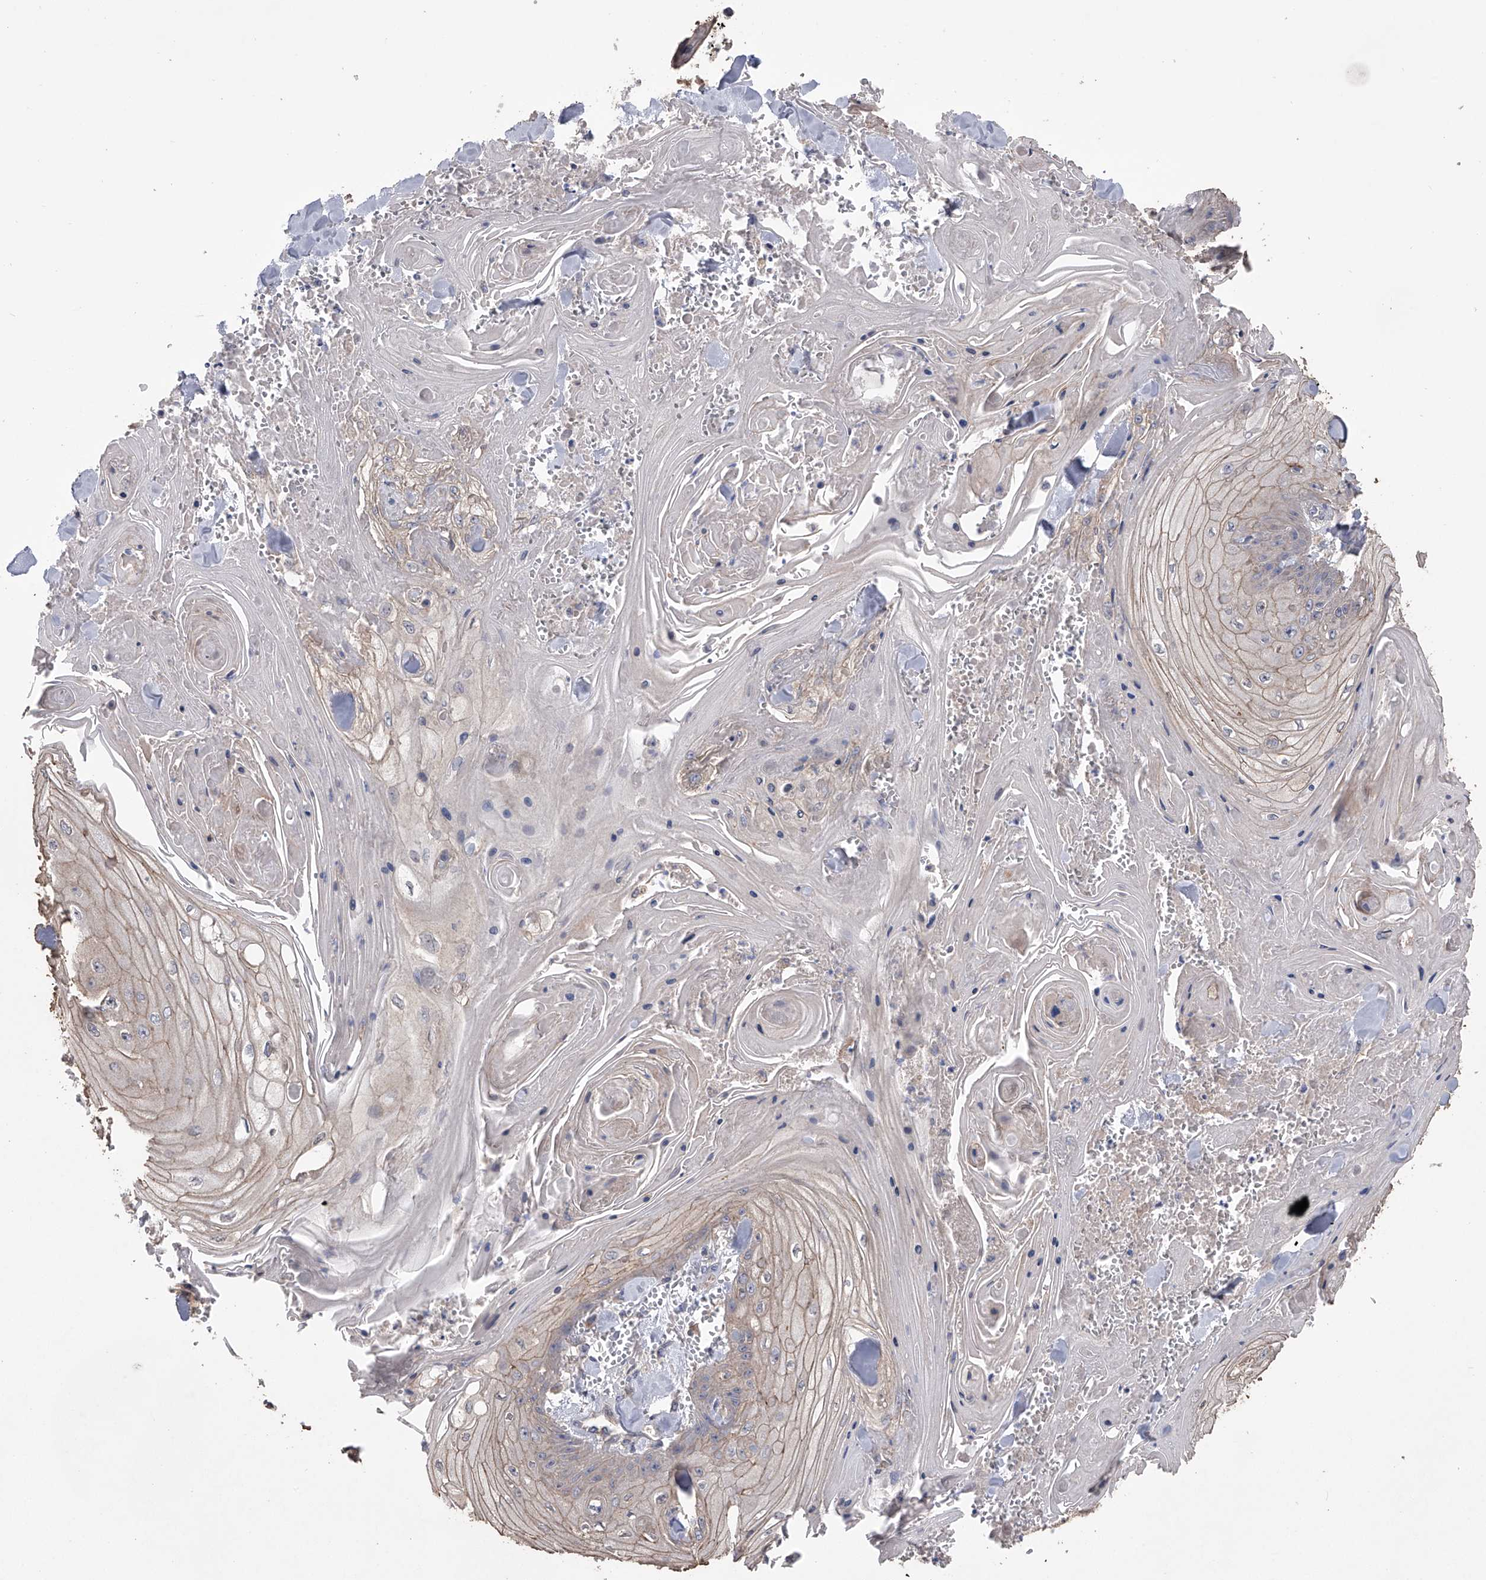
{"staining": {"intensity": "weak", "quantity": "<25%", "location": "cytoplasmic/membranous"}, "tissue": "skin cancer", "cell_type": "Tumor cells", "image_type": "cancer", "snomed": [{"axis": "morphology", "description": "Squamous cell carcinoma, NOS"}, {"axis": "topography", "description": "Skin"}], "caption": "This is a histopathology image of immunohistochemistry staining of skin cancer, which shows no positivity in tumor cells.", "gene": "ZNF343", "patient": {"sex": "male", "age": 74}}